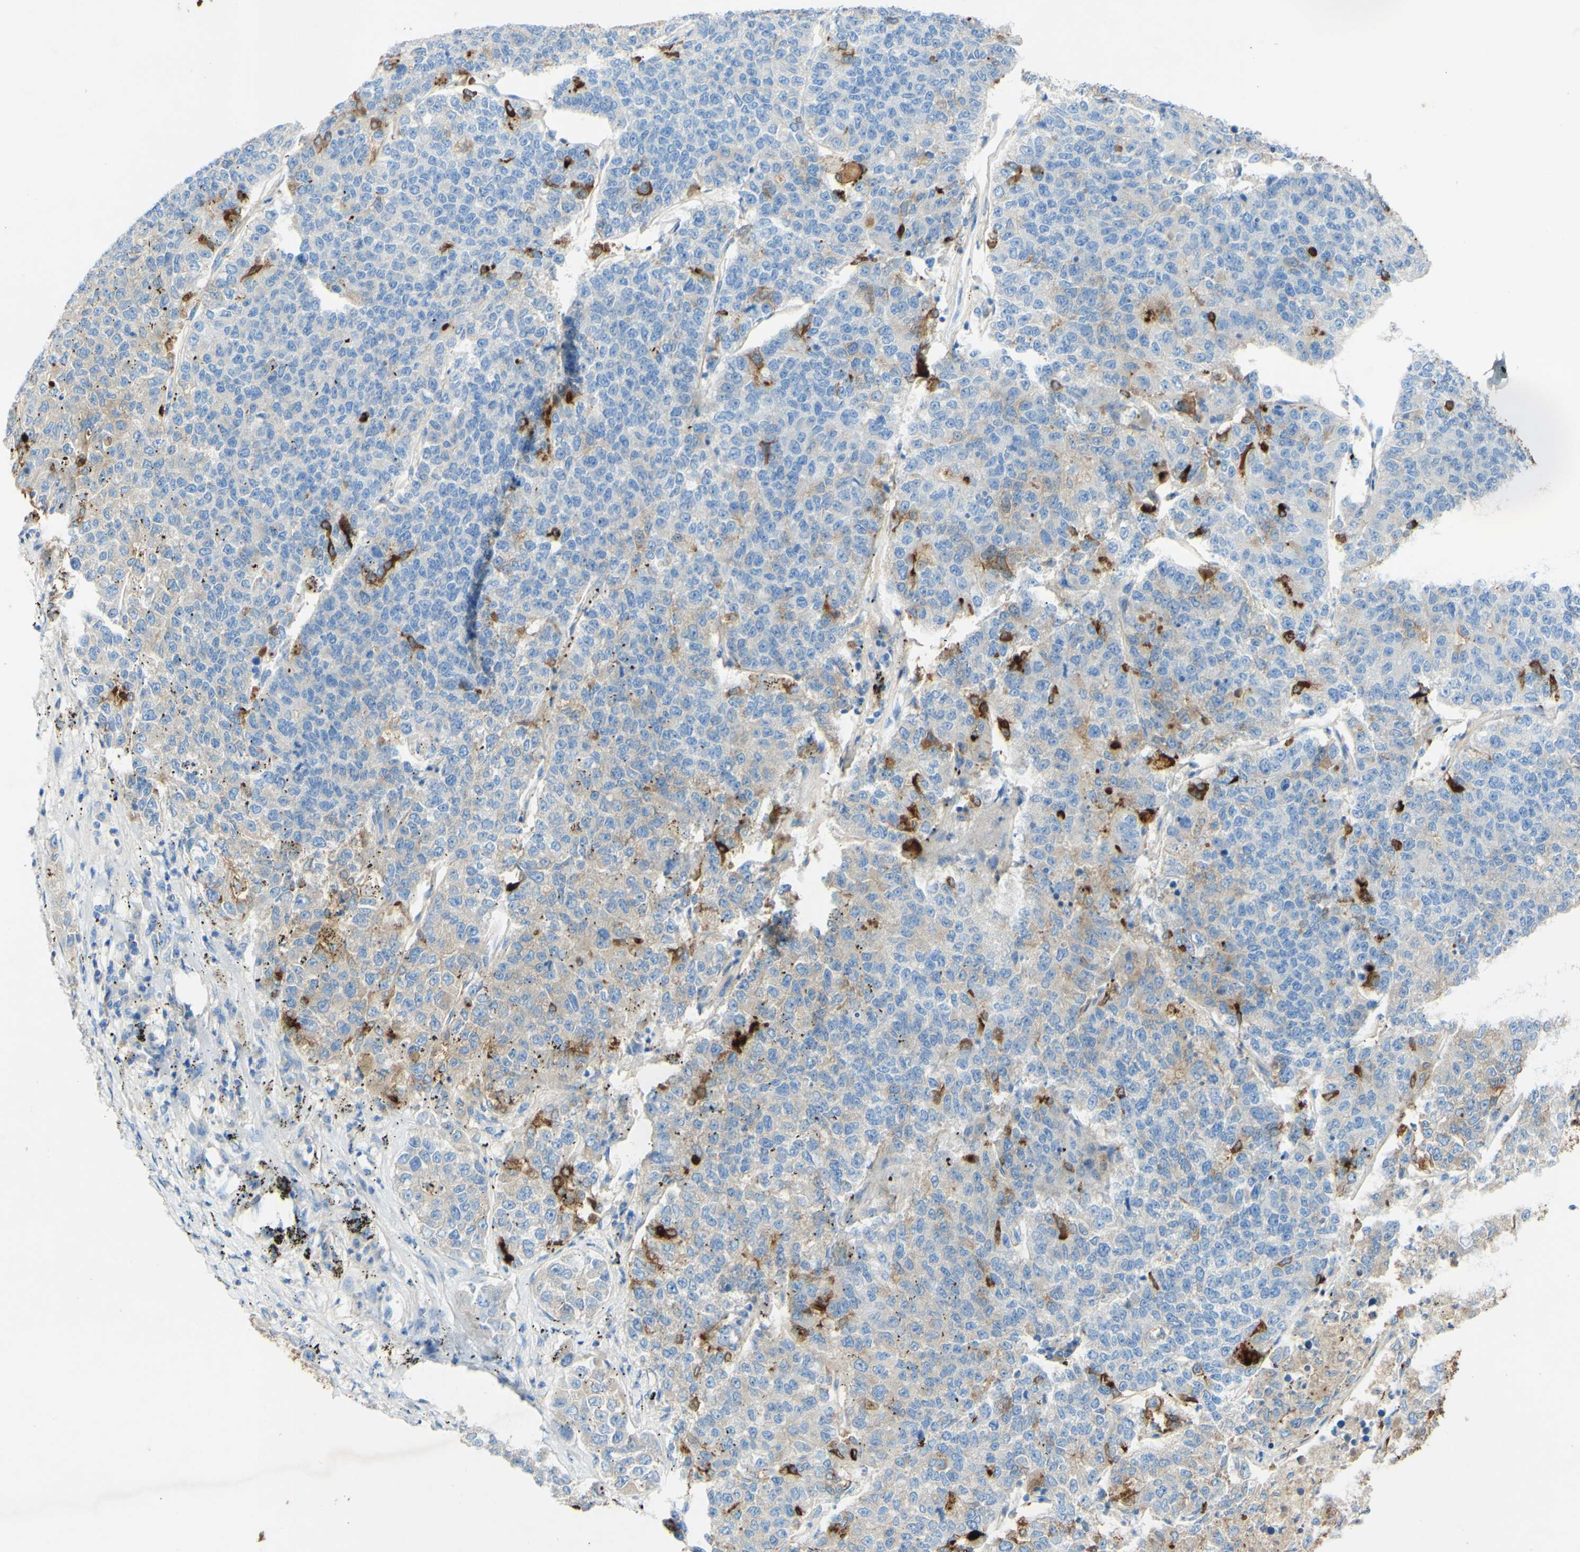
{"staining": {"intensity": "weak", "quantity": ">75%", "location": "cytoplasmic/membranous"}, "tissue": "lung cancer", "cell_type": "Tumor cells", "image_type": "cancer", "snomed": [{"axis": "morphology", "description": "Adenocarcinoma, NOS"}, {"axis": "topography", "description": "Lung"}], "caption": "Immunohistochemistry (IHC) (DAB (3,3'-diaminobenzidine)) staining of lung adenocarcinoma displays weak cytoplasmic/membranous protein staining in approximately >75% of tumor cells.", "gene": "PIGR", "patient": {"sex": "male", "age": 49}}